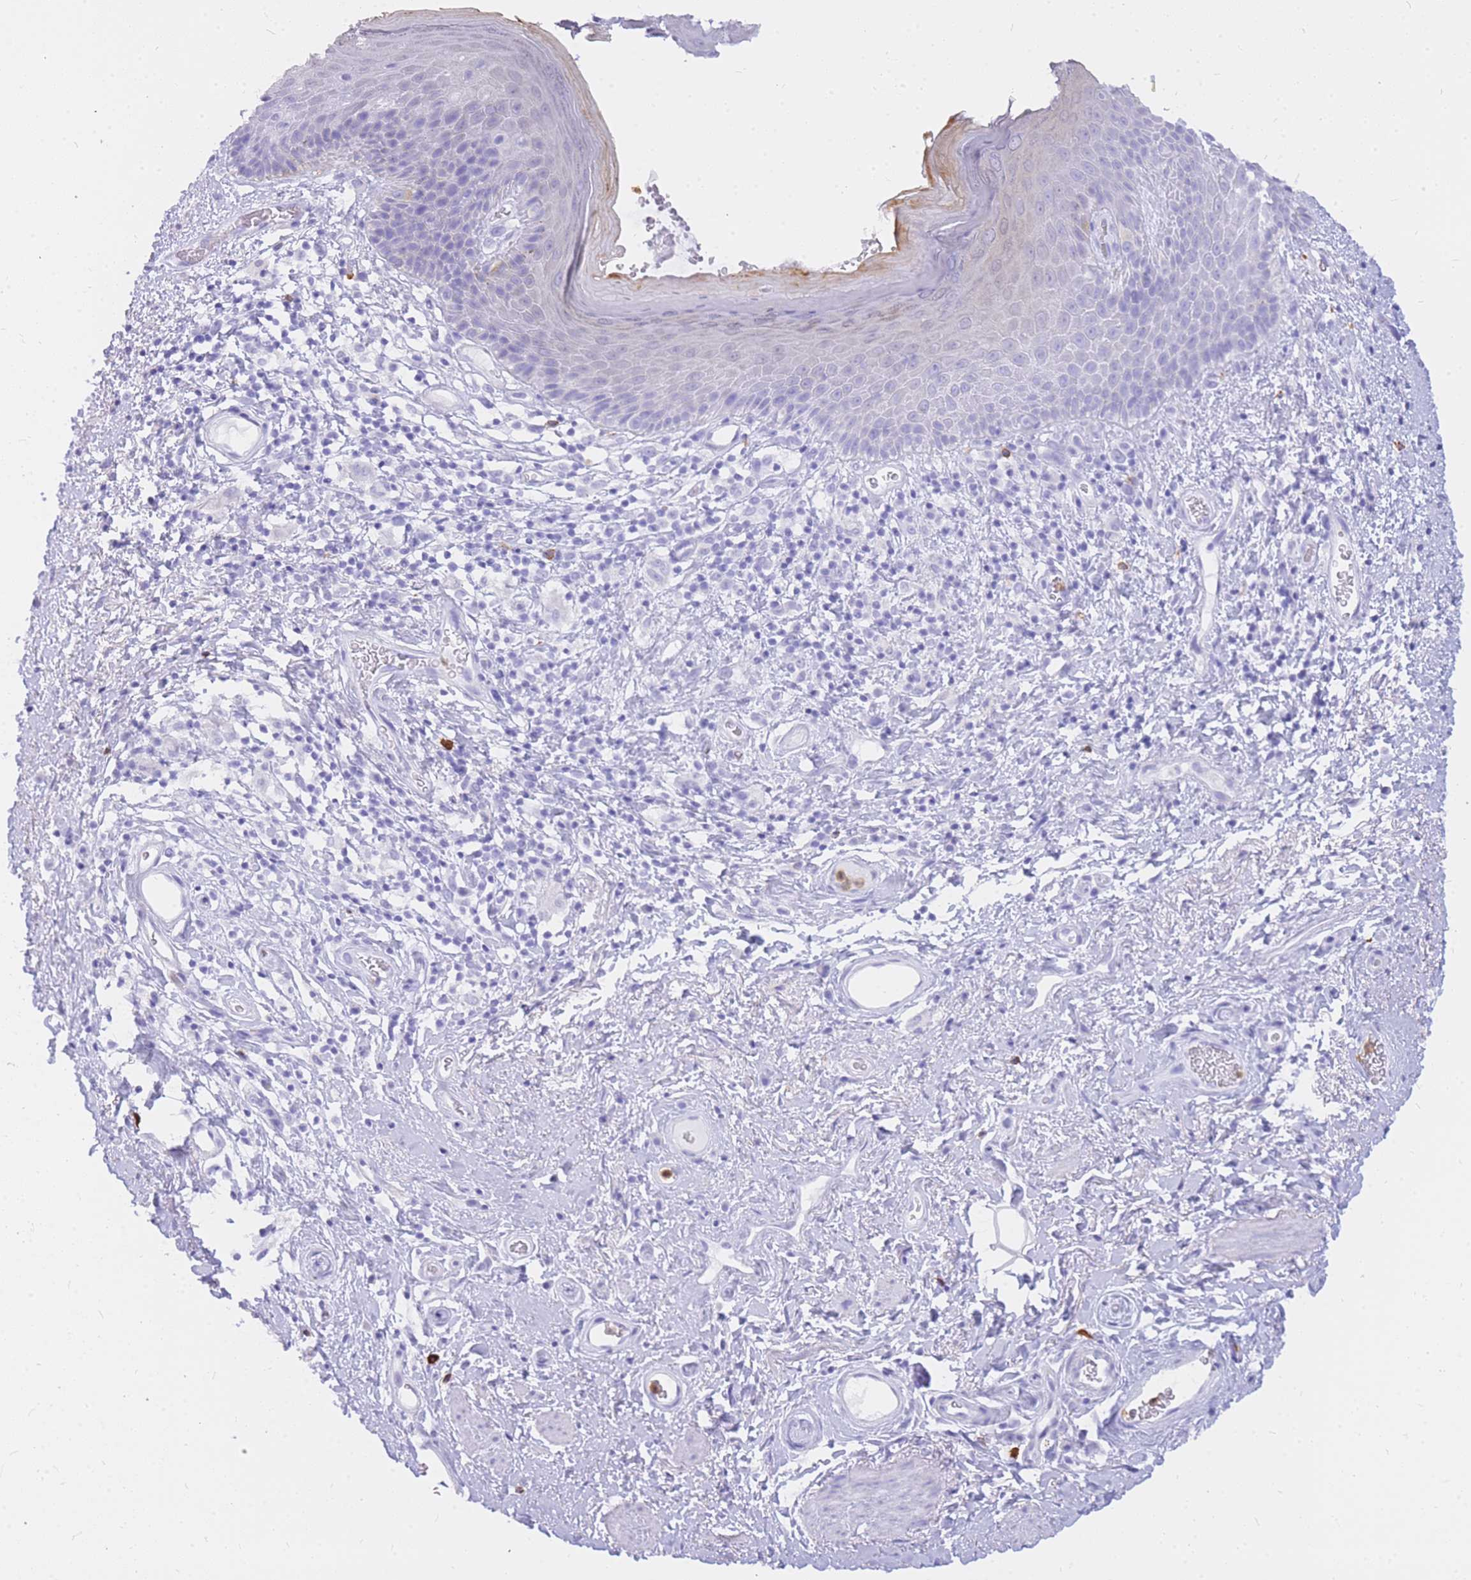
{"staining": {"intensity": "negative", "quantity": "none", "location": "none"}, "tissue": "skin", "cell_type": "Epidermal cells", "image_type": "normal", "snomed": [{"axis": "morphology", "description": "Normal tissue, NOS"}, {"axis": "topography", "description": "Anal"}], "caption": "Immunohistochemistry (IHC) of benign skin demonstrates no positivity in epidermal cells.", "gene": "HERC1", "patient": {"sex": "female", "age": 46}}